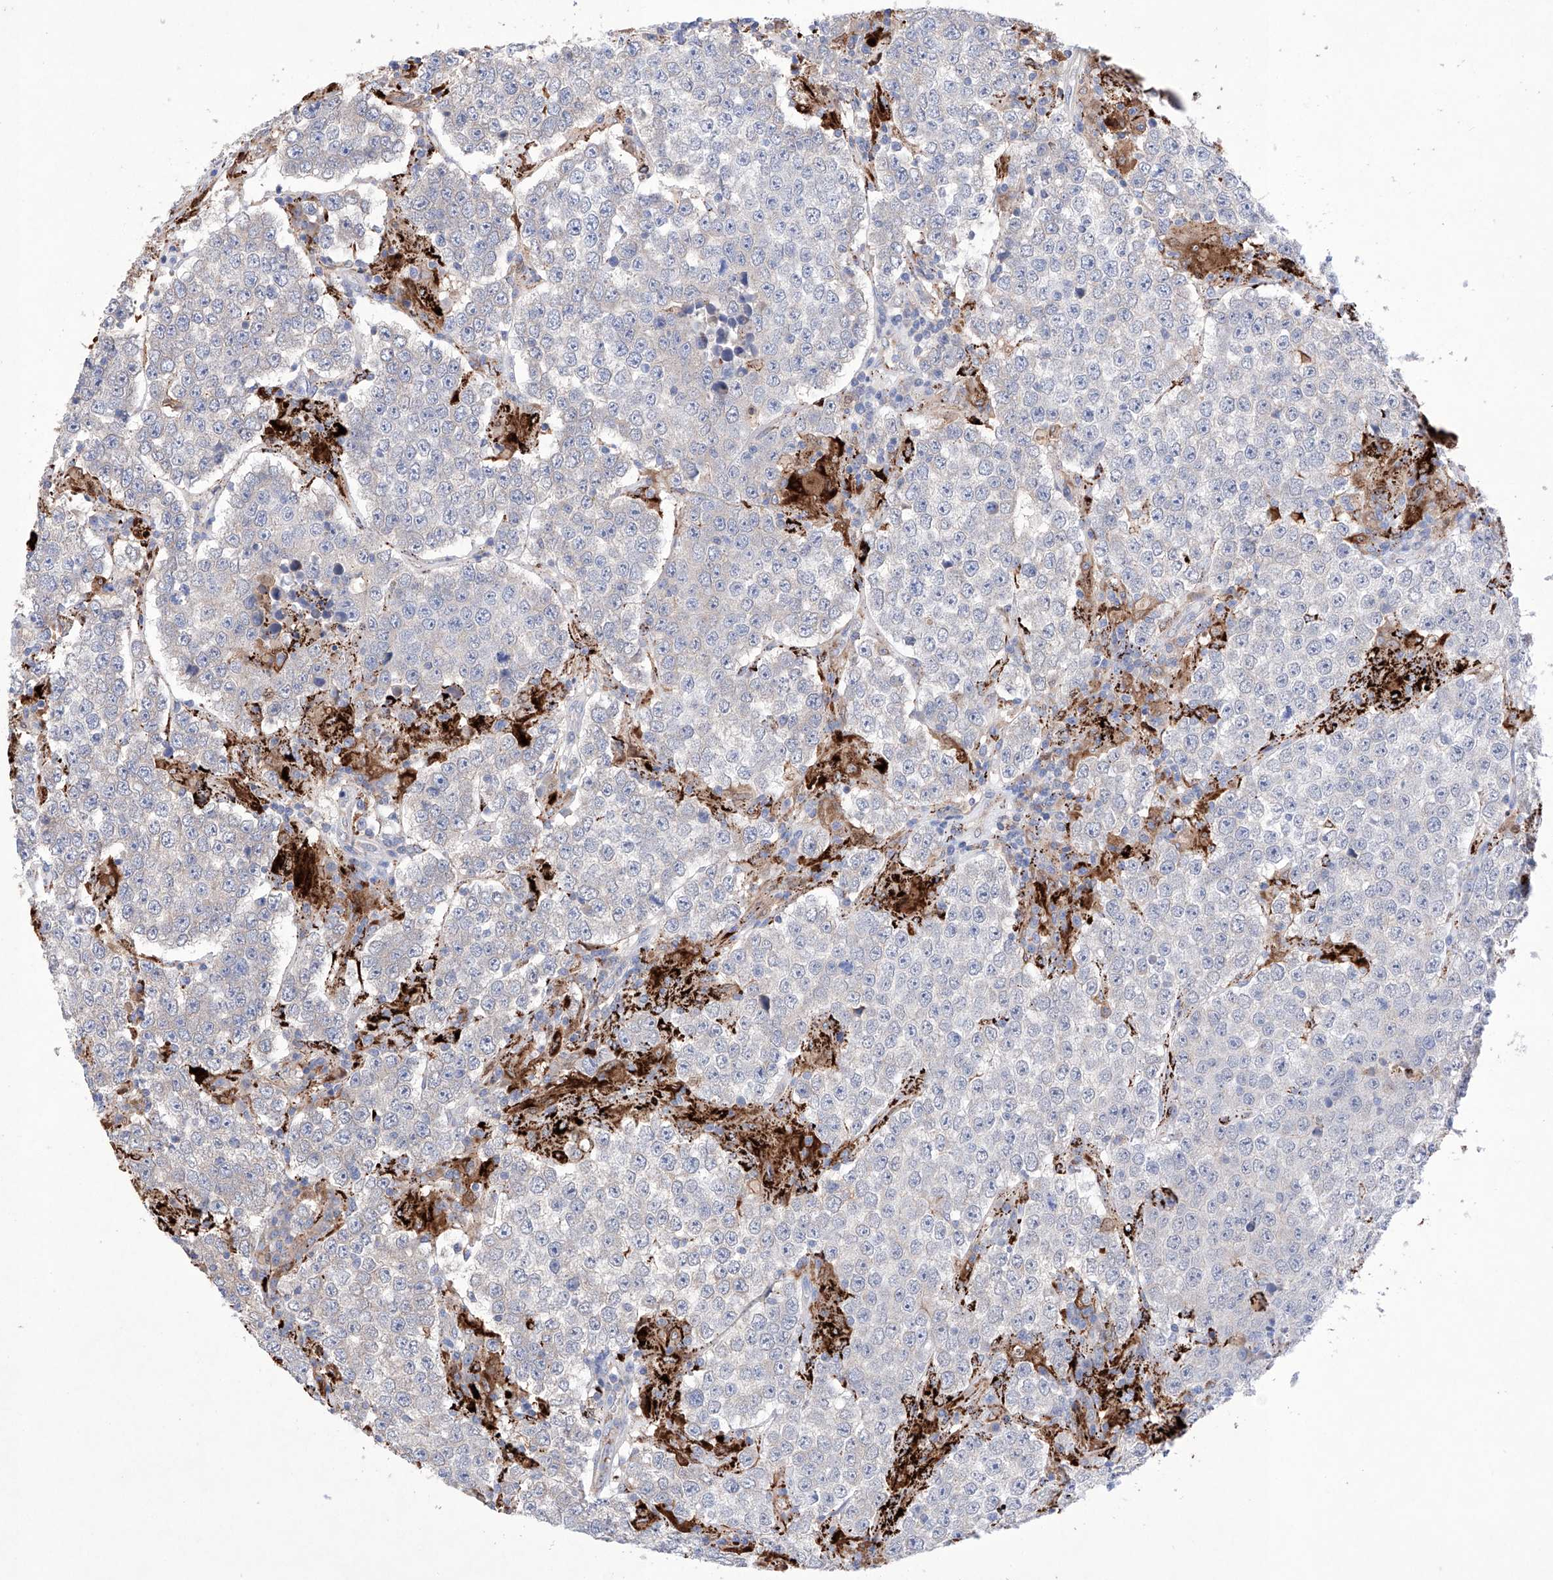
{"staining": {"intensity": "negative", "quantity": "none", "location": "none"}, "tissue": "testis cancer", "cell_type": "Tumor cells", "image_type": "cancer", "snomed": [{"axis": "morphology", "description": "Normal tissue, NOS"}, {"axis": "morphology", "description": "Urothelial carcinoma, High grade"}, {"axis": "morphology", "description": "Seminoma, NOS"}, {"axis": "morphology", "description": "Carcinoma, Embryonal, NOS"}, {"axis": "topography", "description": "Urinary bladder"}, {"axis": "topography", "description": "Testis"}], "caption": "Tumor cells show no significant protein positivity in testis cancer (seminoma).", "gene": "NRROS", "patient": {"sex": "male", "age": 41}}